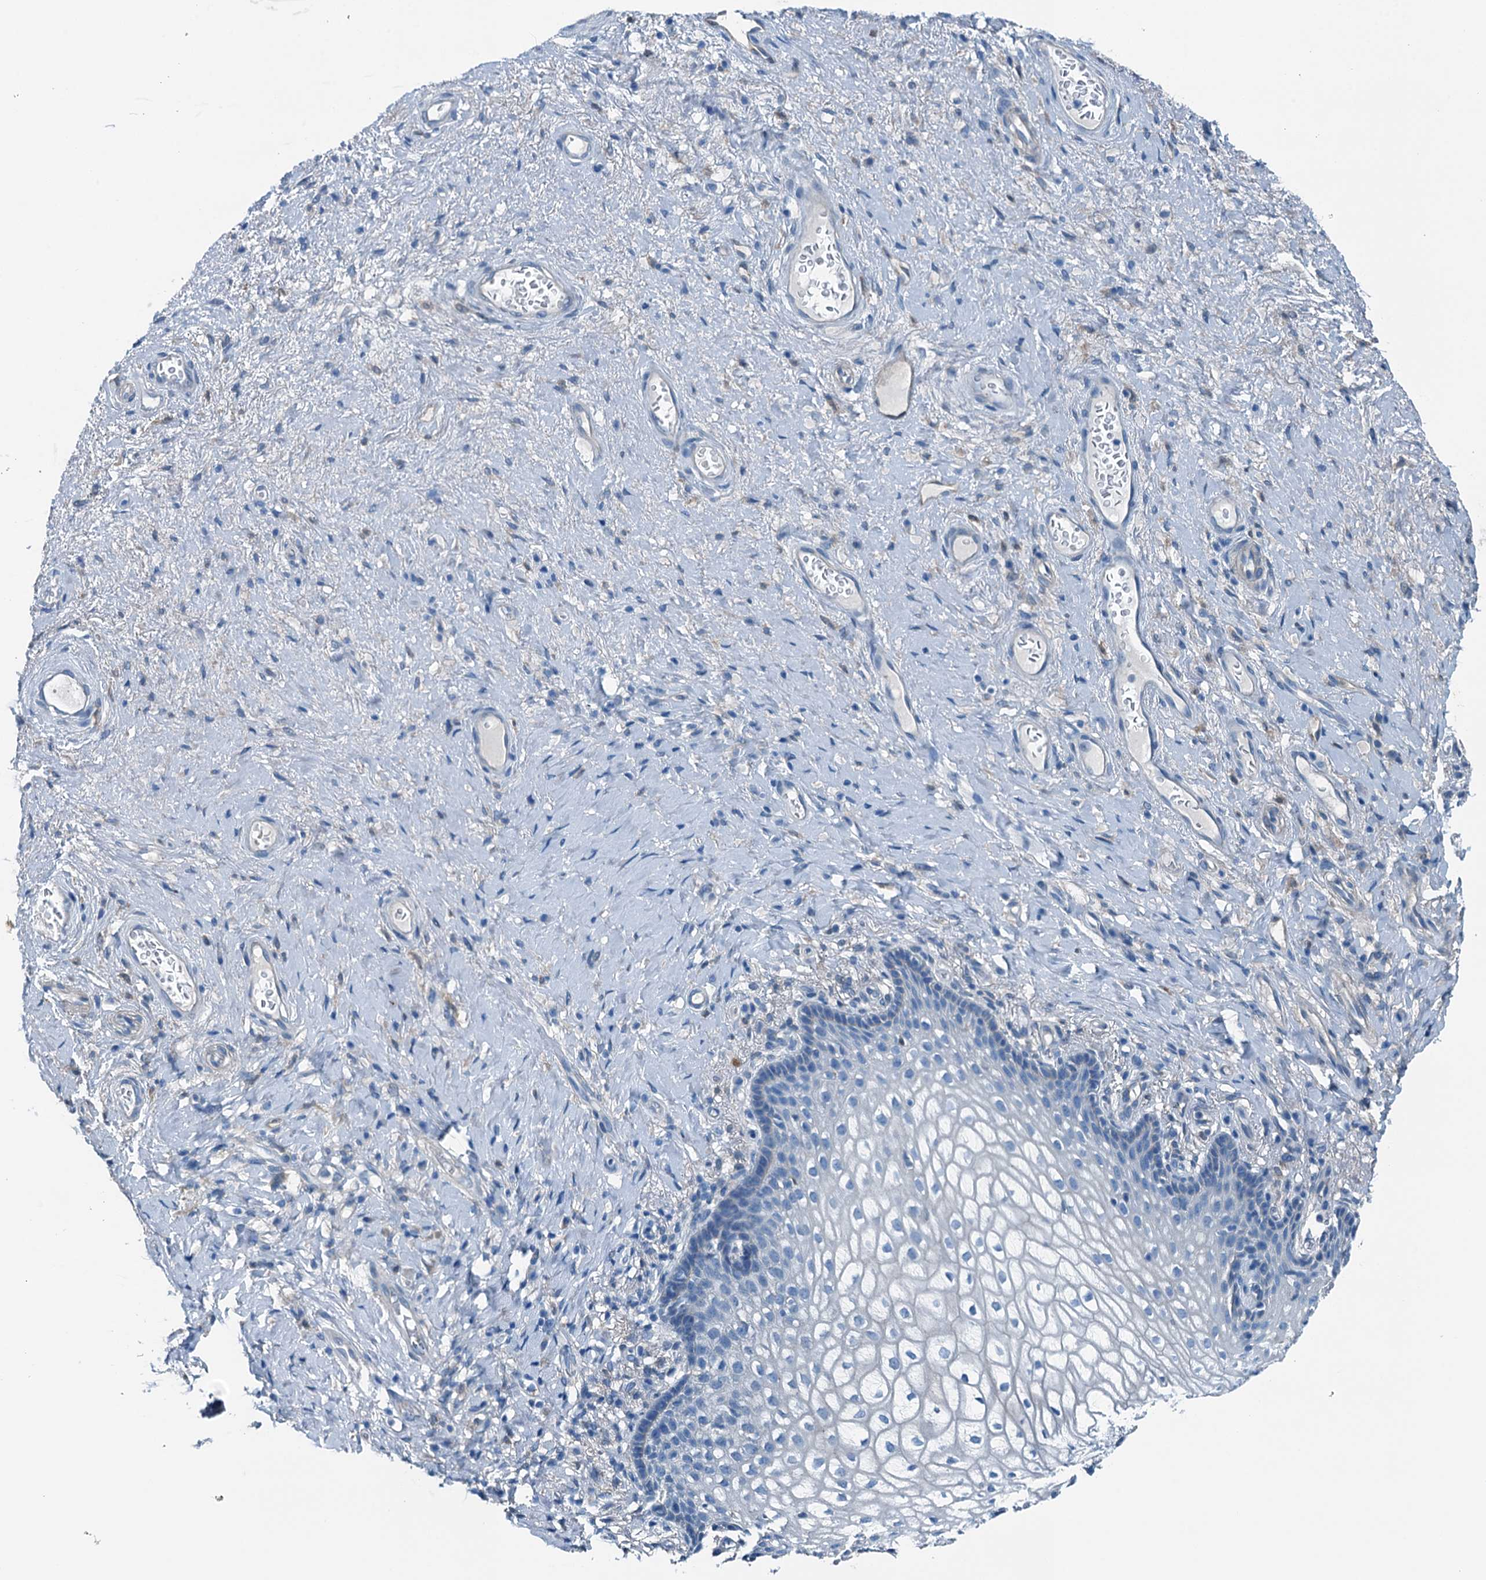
{"staining": {"intensity": "negative", "quantity": "none", "location": "none"}, "tissue": "vagina", "cell_type": "Squamous epithelial cells", "image_type": "normal", "snomed": [{"axis": "morphology", "description": "Normal tissue, NOS"}, {"axis": "topography", "description": "Vagina"}], "caption": "DAB (3,3'-diaminobenzidine) immunohistochemical staining of benign human vagina exhibits no significant expression in squamous epithelial cells. The staining is performed using DAB brown chromogen with nuclei counter-stained in using hematoxylin.", "gene": "RAB3IL1", "patient": {"sex": "female", "age": 60}}